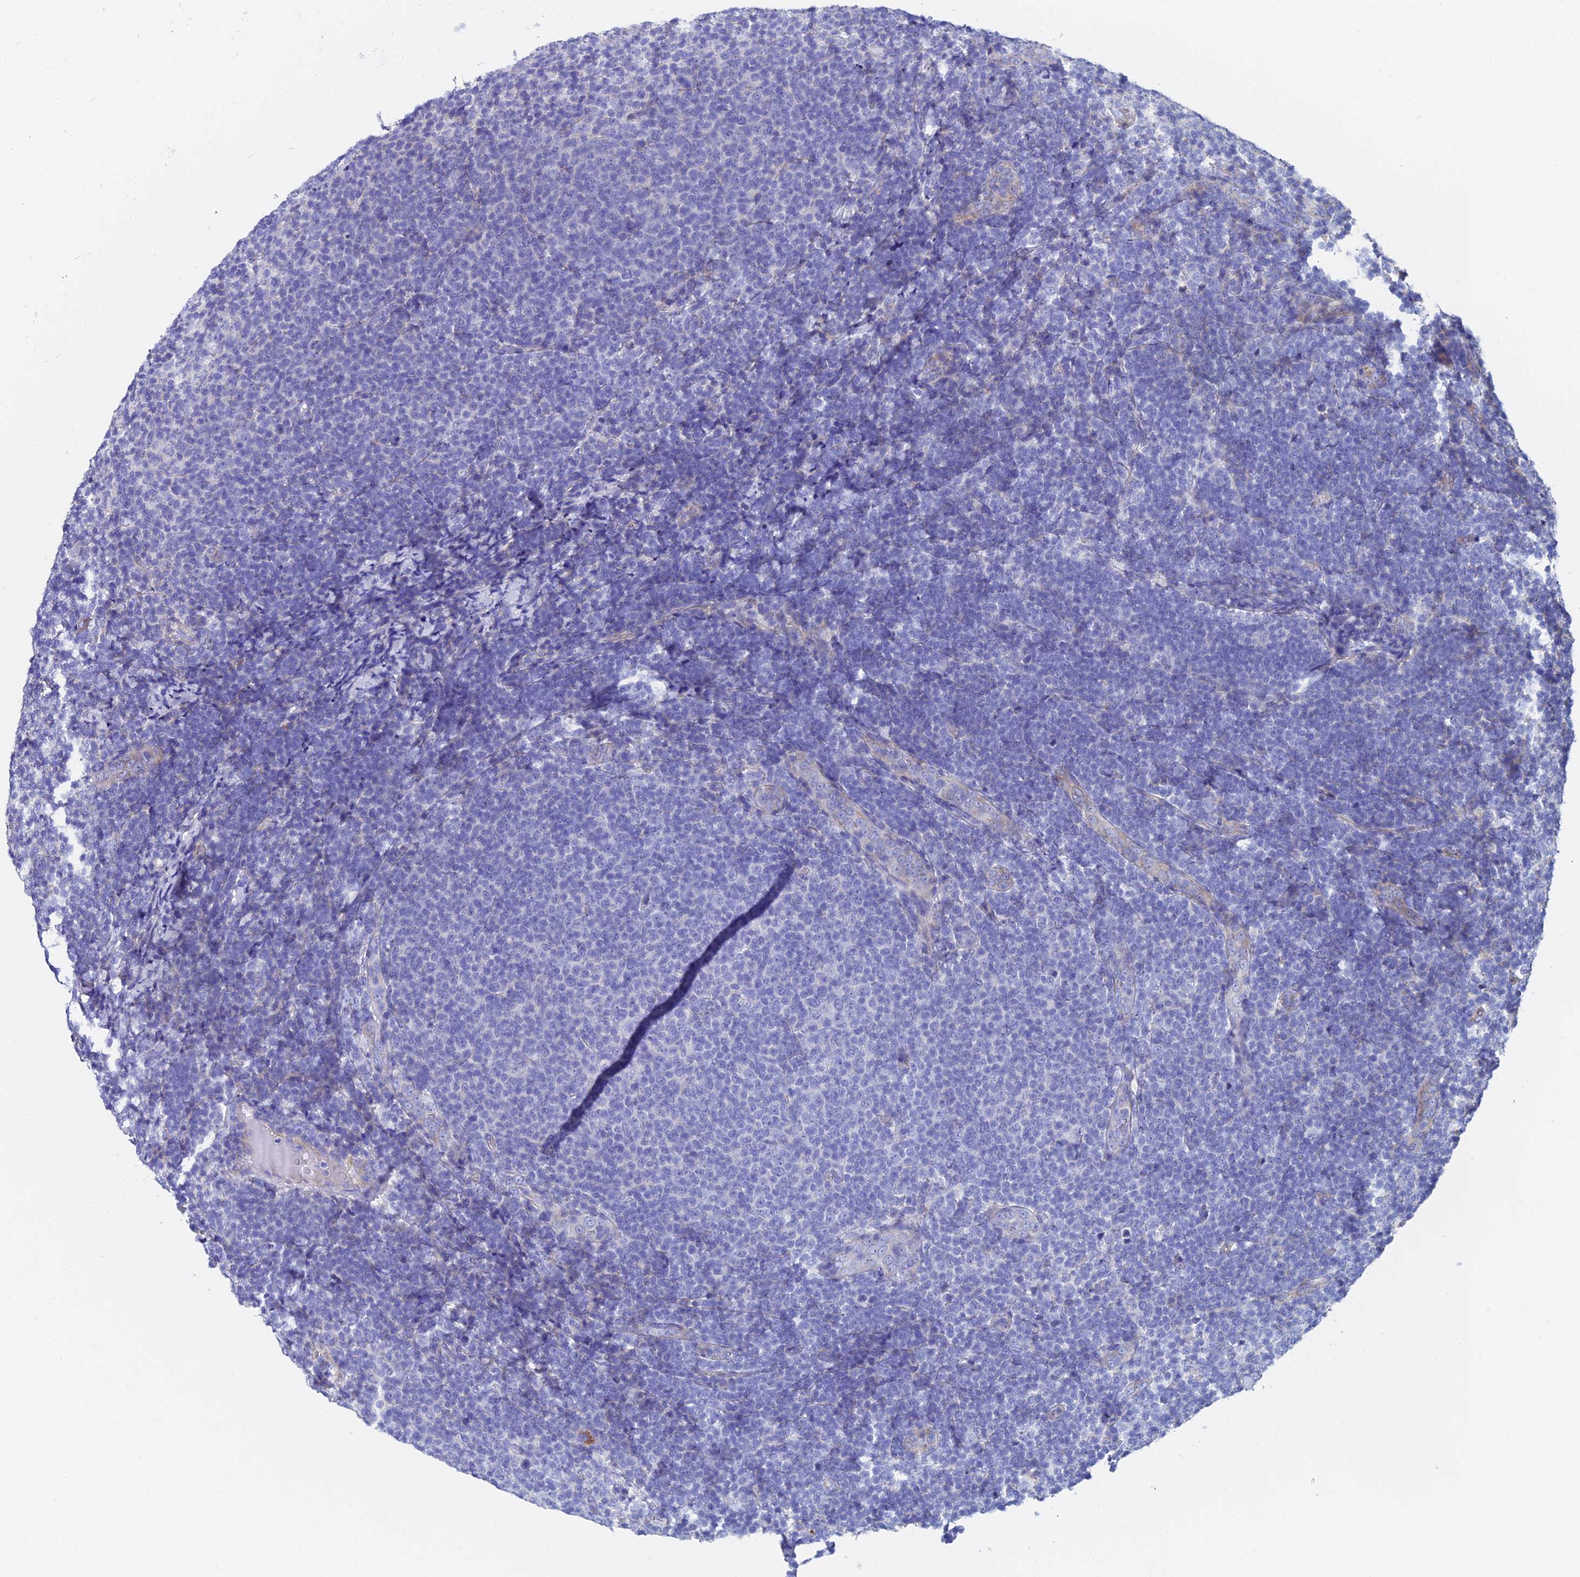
{"staining": {"intensity": "negative", "quantity": "none", "location": "none"}, "tissue": "lymphoma", "cell_type": "Tumor cells", "image_type": "cancer", "snomed": [{"axis": "morphology", "description": "Malignant lymphoma, non-Hodgkin's type, Low grade"}, {"axis": "topography", "description": "Lymph node"}], "caption": "Immunohistochemical staining of human lymphoma demonstrates no significant expression in tumor cells.", "gene": "C6", "patient": {"sex": "male", "age": 66}}